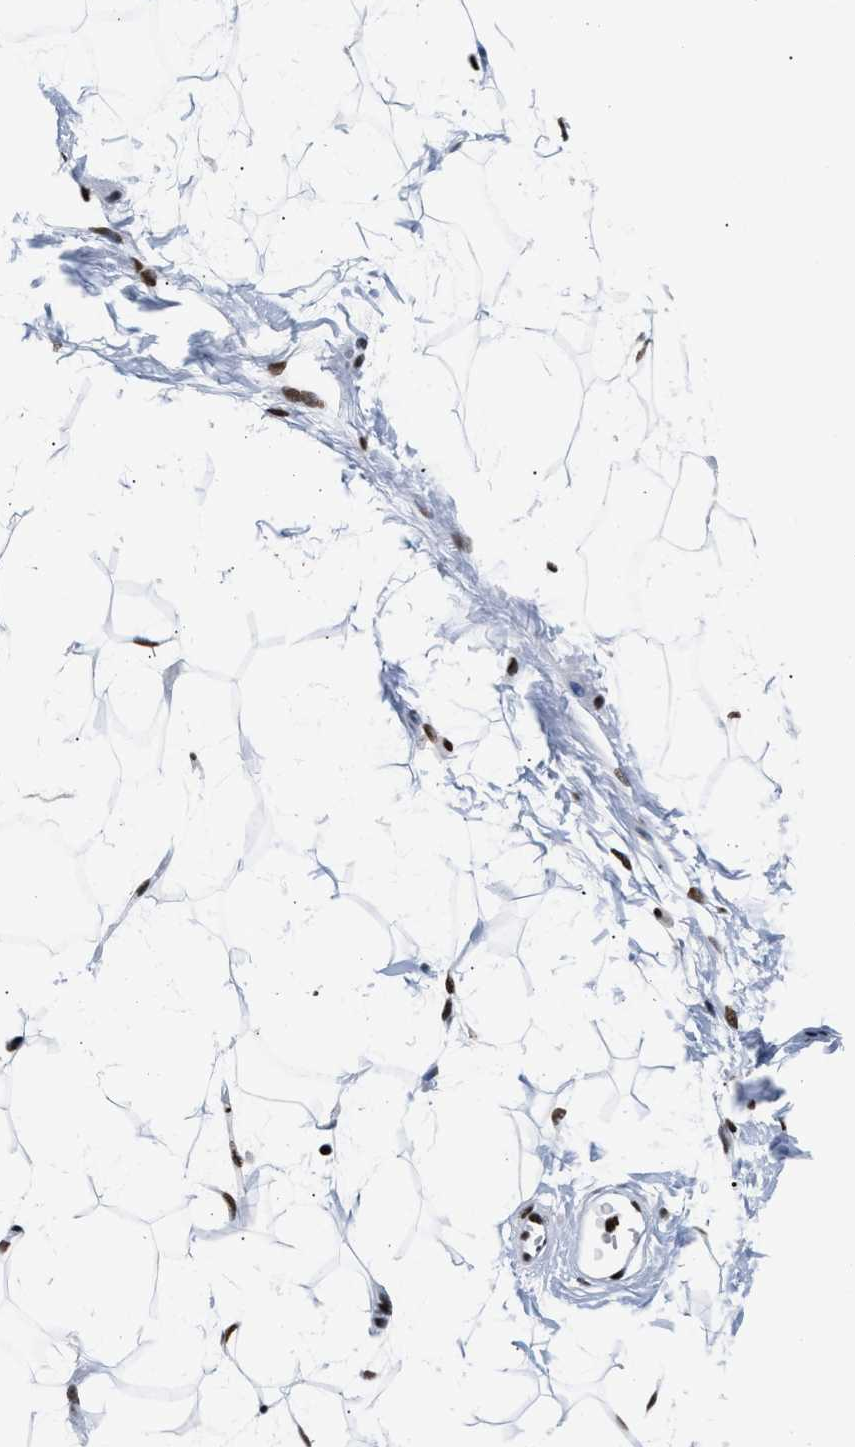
{"staining": {"intensity": "moderate", "quantity": ">75%", "location": "nuclear"}, "tissue": "adipose tissue", "cell_type": "Adipocytes", "image_type": "normal", "snomed": [{"axis": "morphology", "description": "Normal tissue, NOS"}, {"axis": "topography", "description": "Soft tissue"}], "caption": "Protein positivity by immunohistochemistry reveals moderate nuclear expression in about >75% of adipocytes in unremarkable adipose tissue.", "gene": "RAD21", "patient": {"sex": "male", "age": 72}}